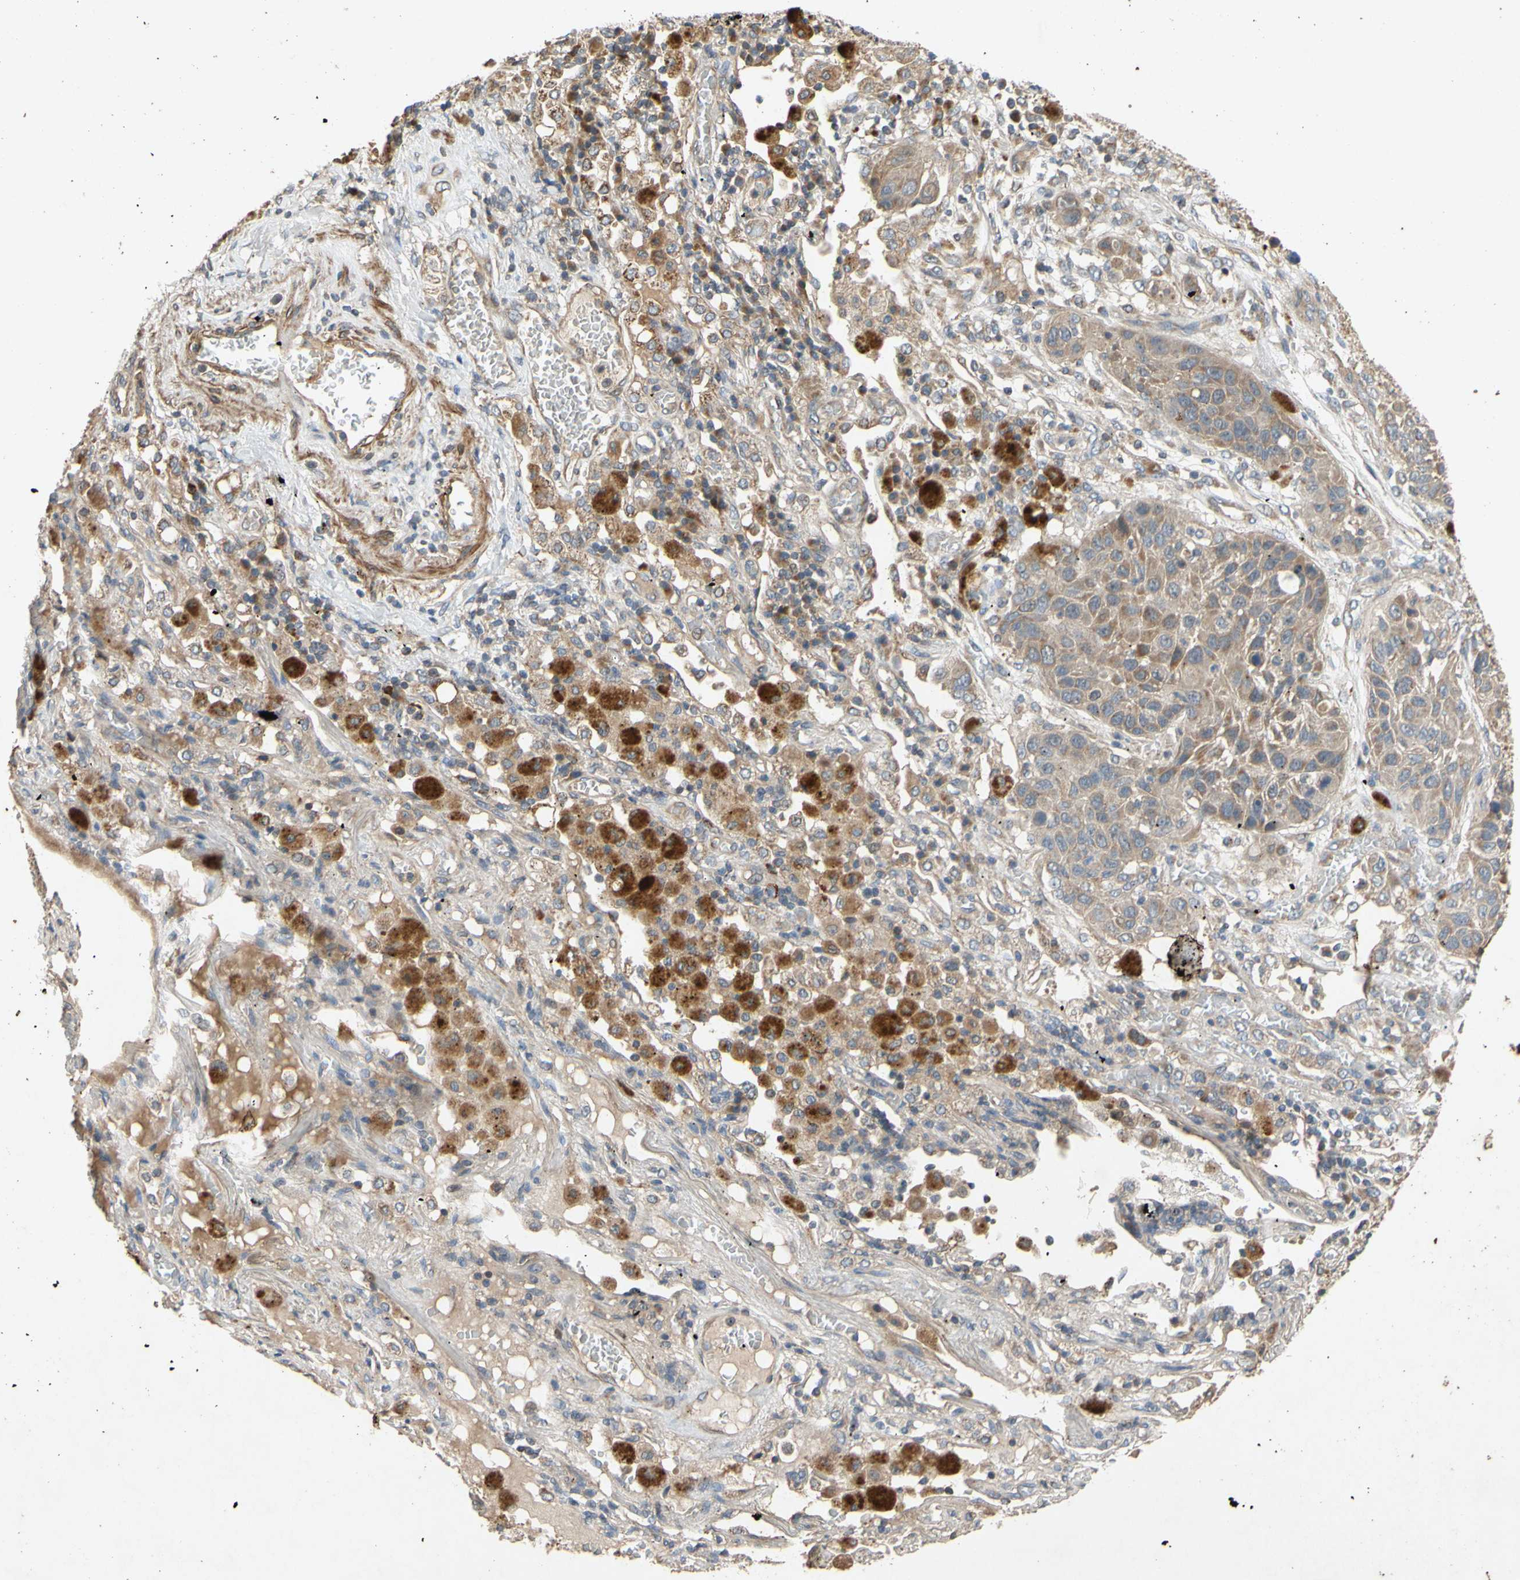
{"staining": {"intensity": "moderate", "quantity": "25%-75%", "location": "cytoplasmic/membranous"}, "tissue": "lung cancer", "cell_type": "Tumor cells", "image_type": "cancer", "snomed": [{"axis": "morphology", "description": "Squamous cell carcinoma, NOS"}, {"axis": "topography", "description": "Lung"}], "caption": "Moderate cytoplasmic/membranous protein expression is appreciated in approximately 25%-75% of tumor cells in lung cancer. Ihc stains the protein of interest in brown and the nuclei are stained blue.", "gene": "PARD6A", "patient": {"sex": "male", "age": 57}}